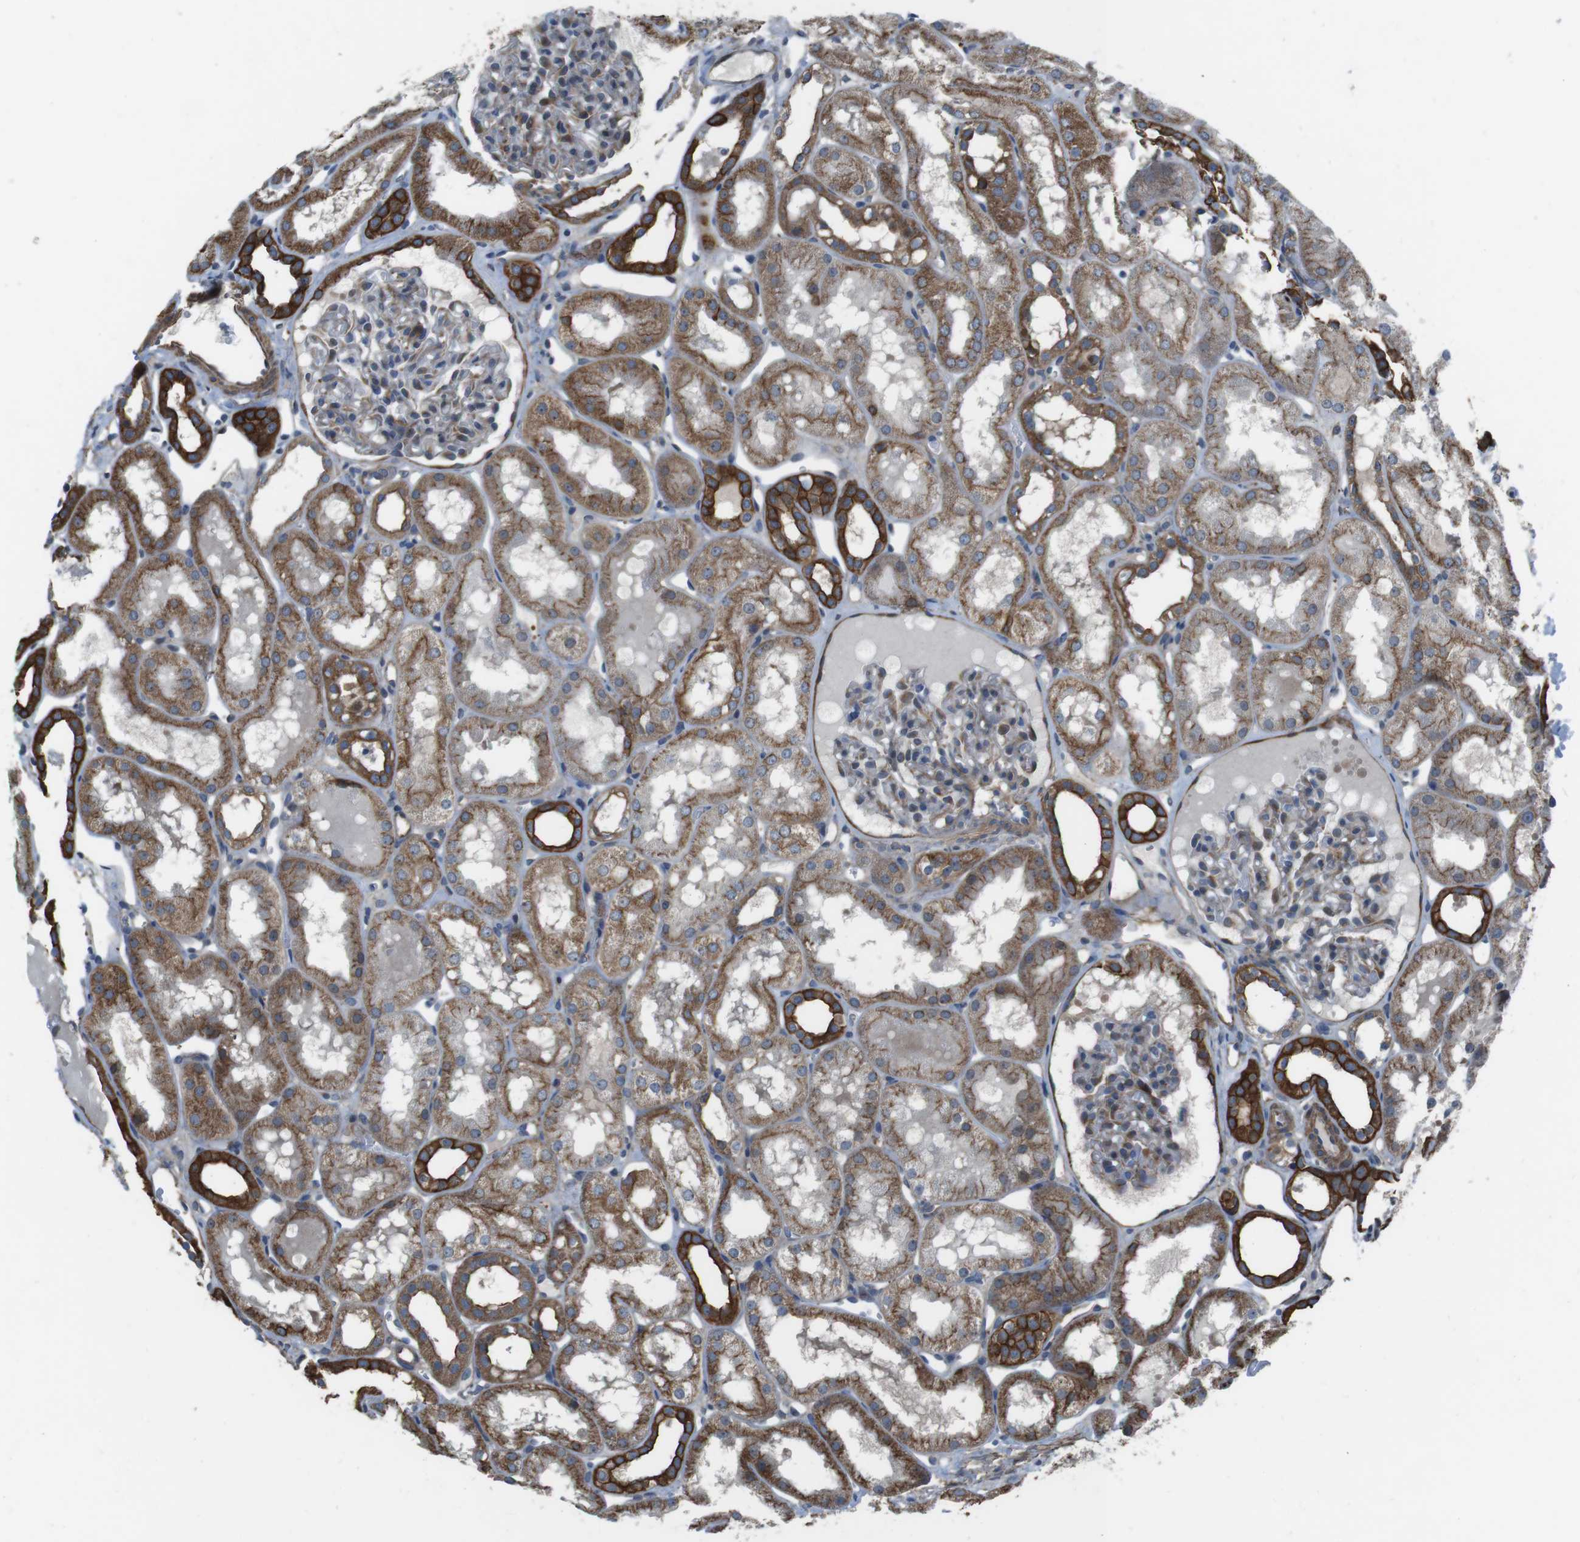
{"staining": {"intensity": "moderate", "quantity": "25%-75%", "location": "cytoplasmic/membranous"}, "tissue": "kidney", "cell_type": "Cells in glomeruli", "image_type": "normal", "snomed": [{"axis": "morphology", "description": "Normal tissue, NOS"}, {"axis": "topography", "description": "Kidney"}, {"axis": "topography", "description": "Urinary bladder"}], "caption": "A medium amount of moderate cytoplasmic/membranous staining is present in approximately 25%-75% of cells in glomeruli in benign kidney.", "gene": "FAM174B", "patient": {"sex": "male", "age": 16}}